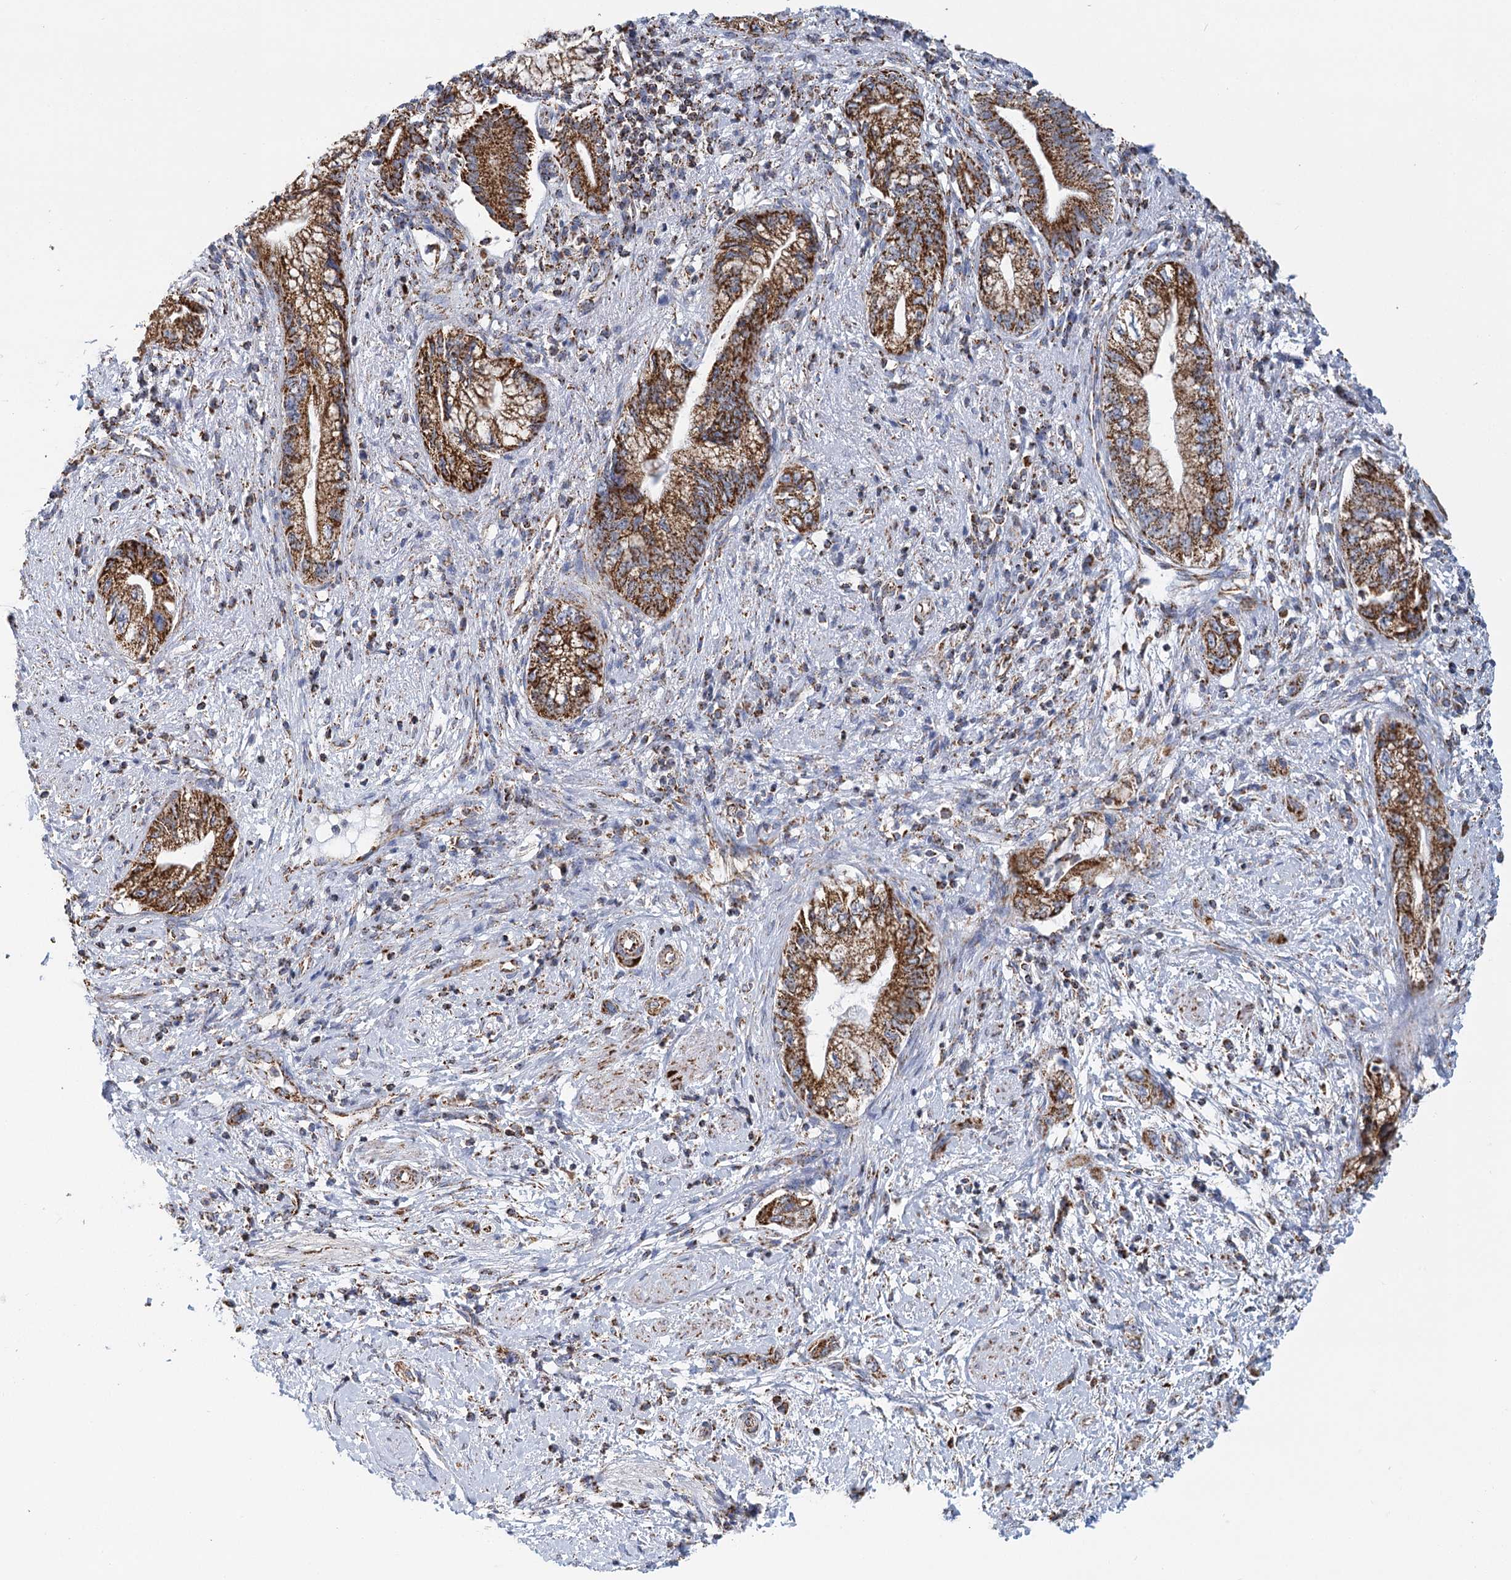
{"staining": {"intensity": "strong", "quantity": ">75%", "location": "cytoplasmic/membranous"}, "tissue": "pancreatic cancer", "cell_type": "Tumor cells", "image_type": "cancer", "snomed": [{"axis": "morphology", "description": "Adenocarcinoma, NOS"}, {"axis": "topography", "description": "Pancreas"}], "caption": "The immunohistochemical stain labels strong cytoplasmic/membranous expression in tumor cells of pancreatic adenocarcinoma tissue.", "gene": "LSS", "patient": {"sex": "female", "age": 73}}